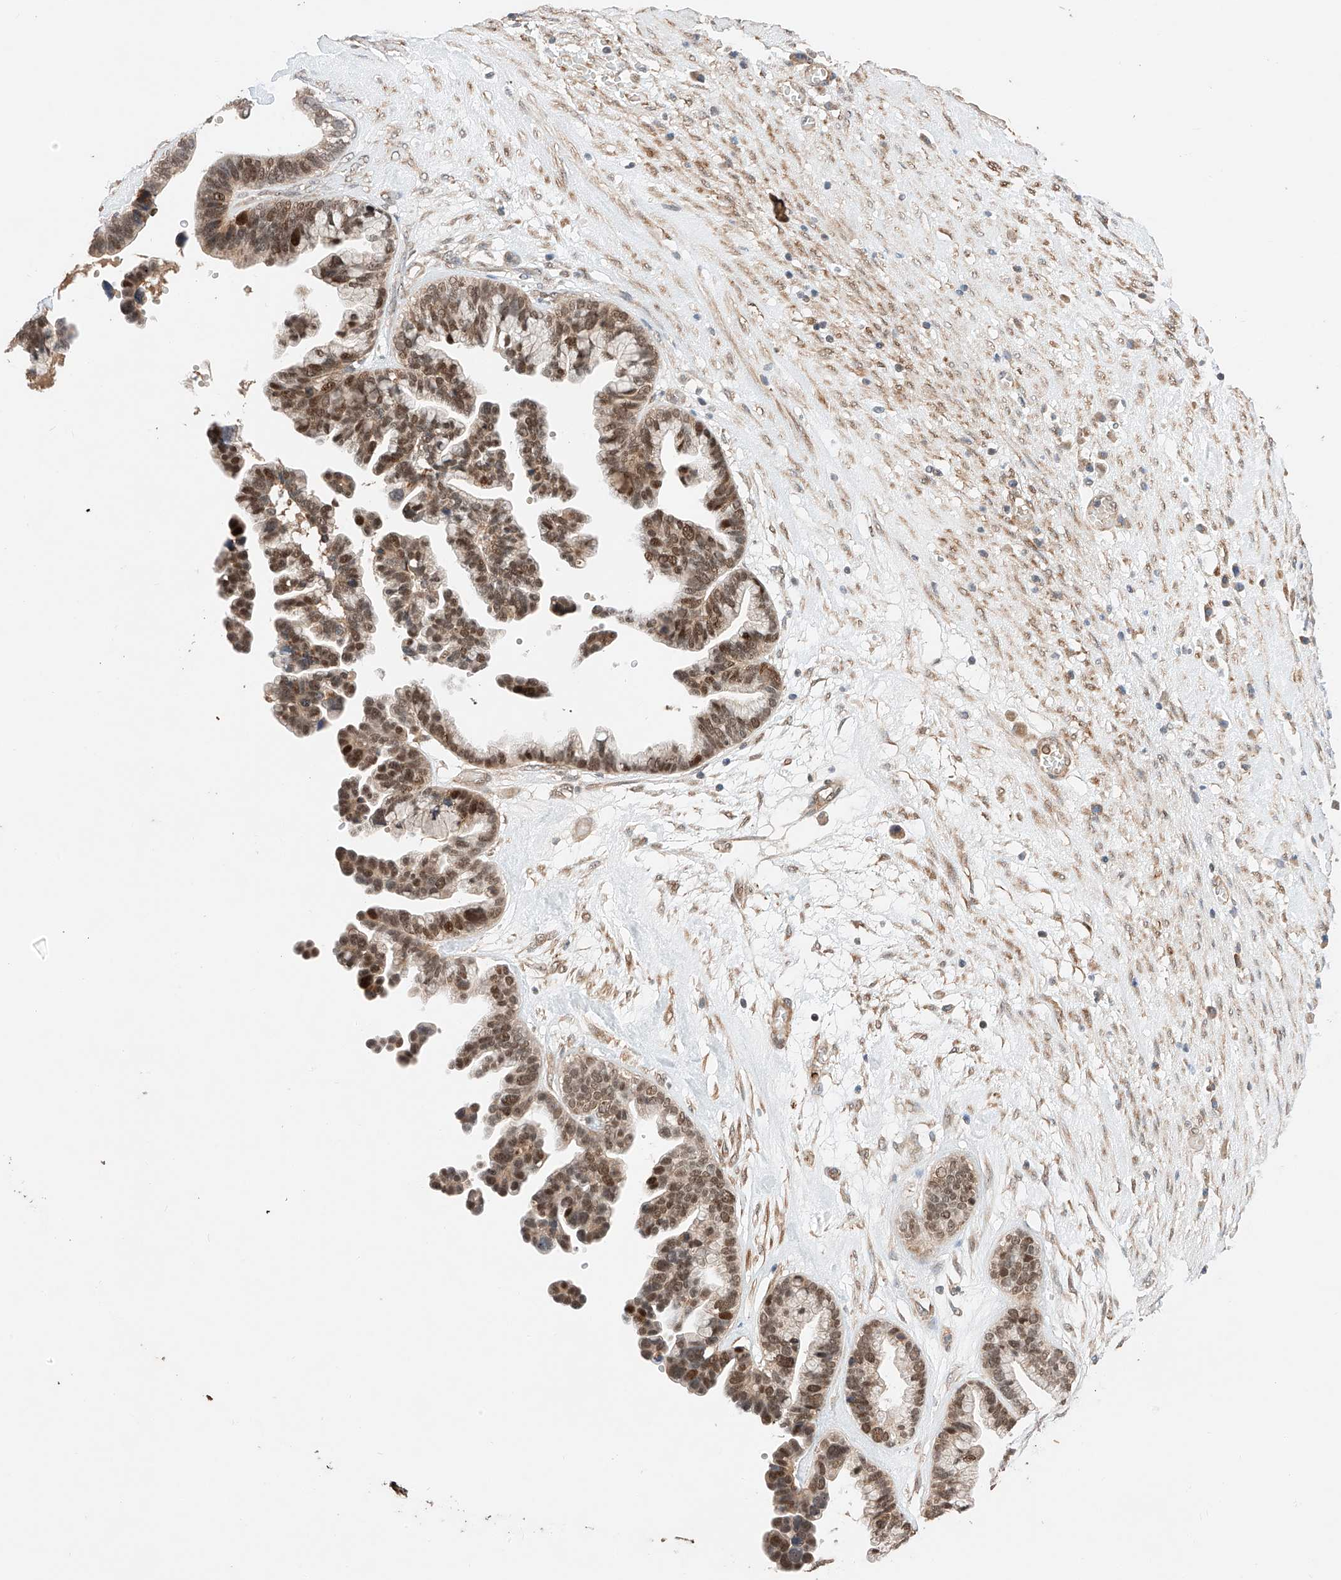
{"staining": {"intensity": "moderate", "quantity": ">75%", "location": "nuclear"}, "tissue": "ovarian cancer", "cell_type": "Tumor cells", "image_type": "cancer", "snomed": [{"axis": "morphology", "description": "Cystadenocarcinoma, serous, NOS"}, {"axis": "topography", "description": "Ovary"}], "caption": "About >75% of tumor cells in human serous cystadenocarcinoma (ovarian) show moderate nuclear protein expression as visualized by brown immunohistochemical staining.", "gene": "RAB23", "patient": {"sex": "female", "age": 56}}